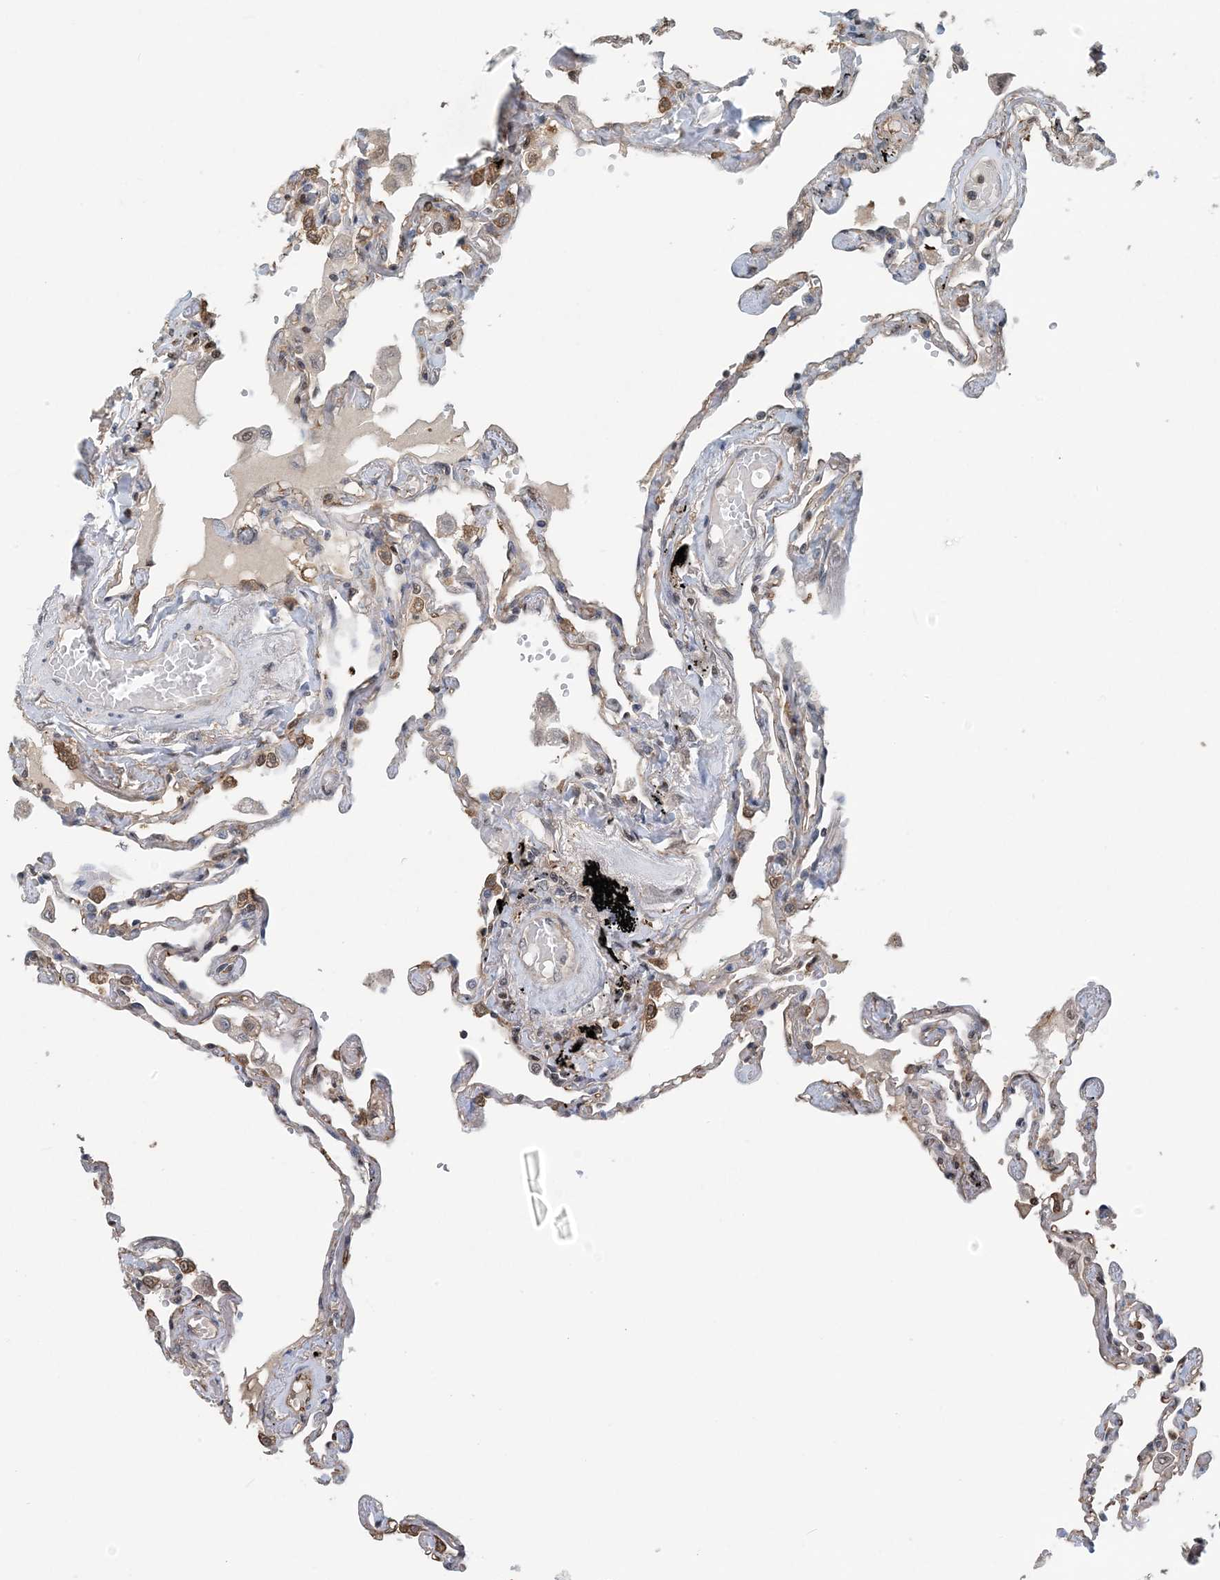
{"staining": {"intensity": "moderate", "quantity": "<25%", "location": "cytoplasmic/membranous,nuclear"}, "tissue": "lung", "cell_type": "Alveolar cells", "image_type": "normal", "snomed": [{"axis": "morphology", "description": "Normal tissue, NOS"}, {"axis": "topography", "description": "Lung"}], "caption": "This is an image of immunohistochemistry staining of benign lung, which shows moderate positivity in the cytoplasmic/membranous,nuclear of alveolar cells.", "gene": "HIKESHI", "patient": {"sex": "female", "age": 67}}